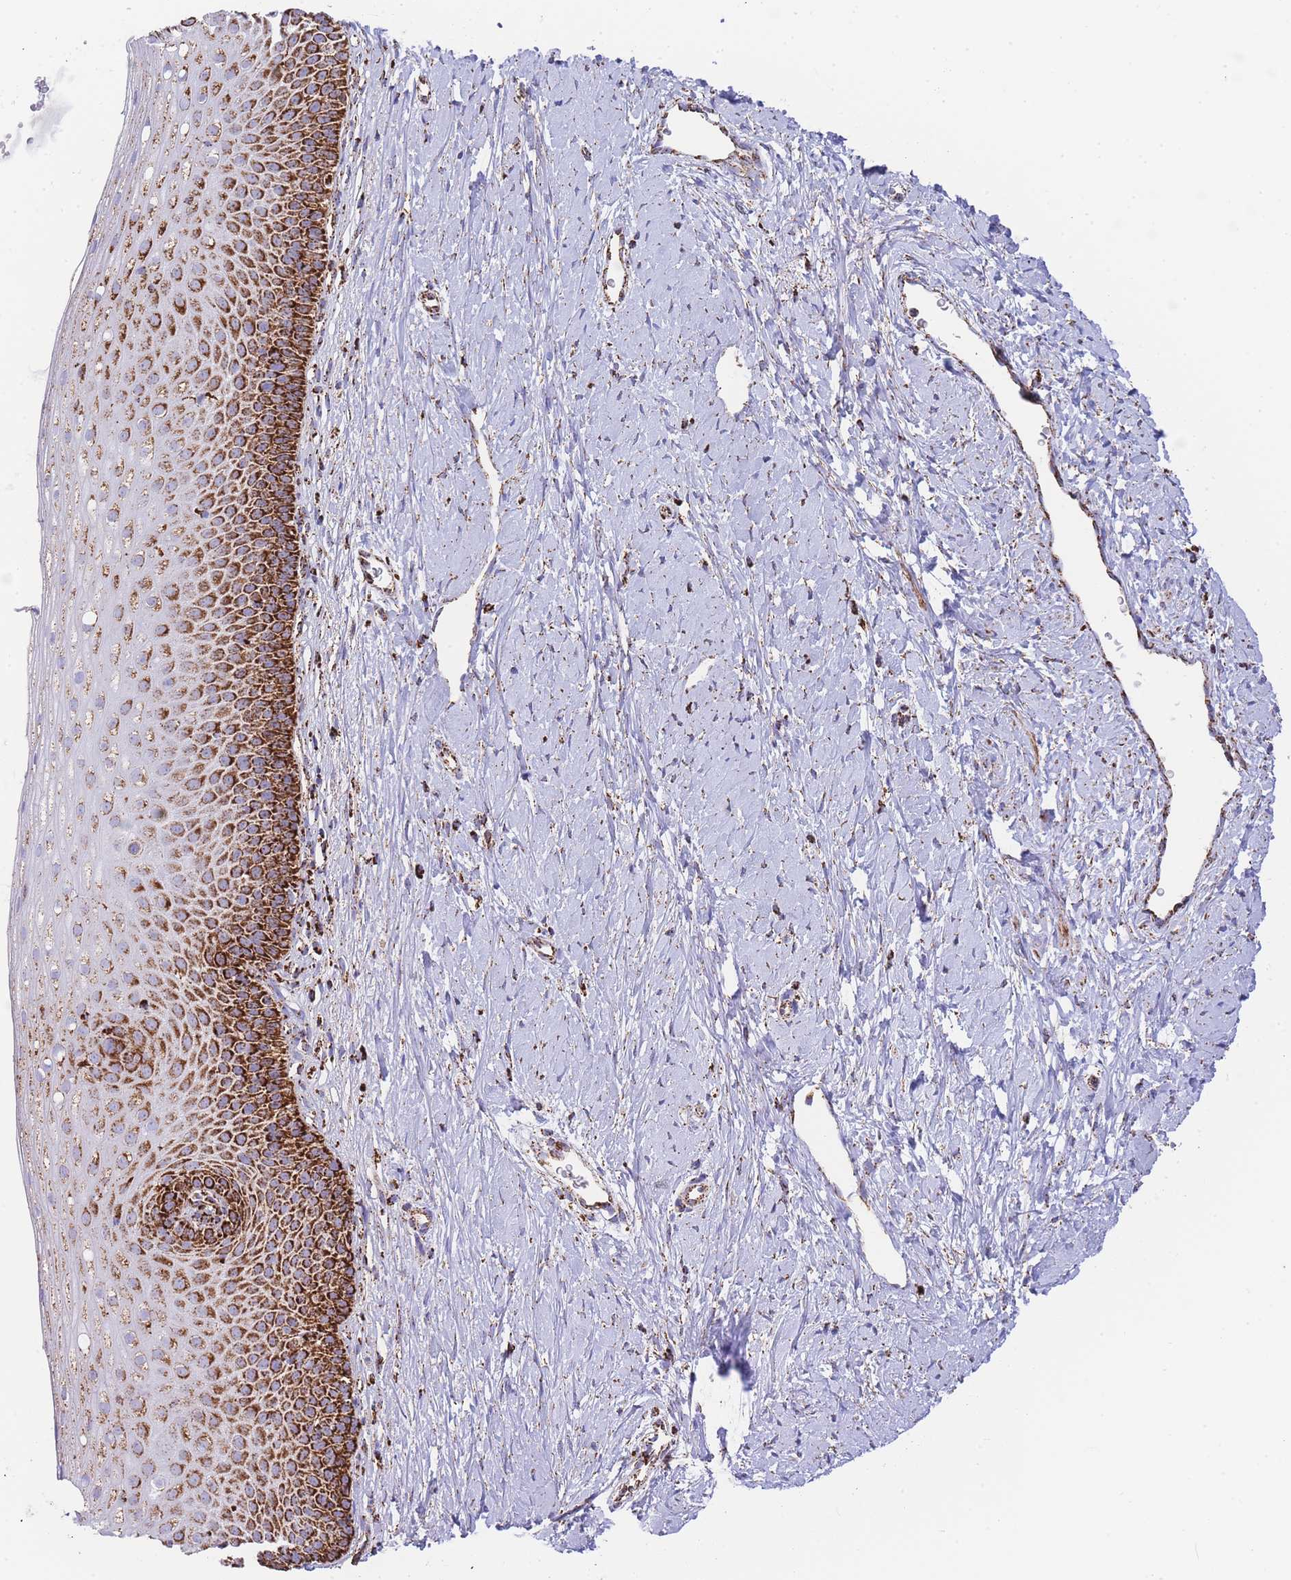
{"staining": {"intensity": "moderate", "quantity": ">75%", "location": "cytoplasmic/membranous"}, "tissue": "cervix", "cell_type": "Glandular cells", "image_type": "normal", "snomed": [{"axis": "morphology", "description": "Normal tissue, NOS"}, {"axis": "topography", "description": "Cervix"}], "caption": "Immunohistochemical staining of benign cervix reveals medium levels of moderate cytoplasmic/membranous expression in approximately >75% of glandular cells.", "gene": "GSTM1", "patient": {"sex": "female", "age": 57}}